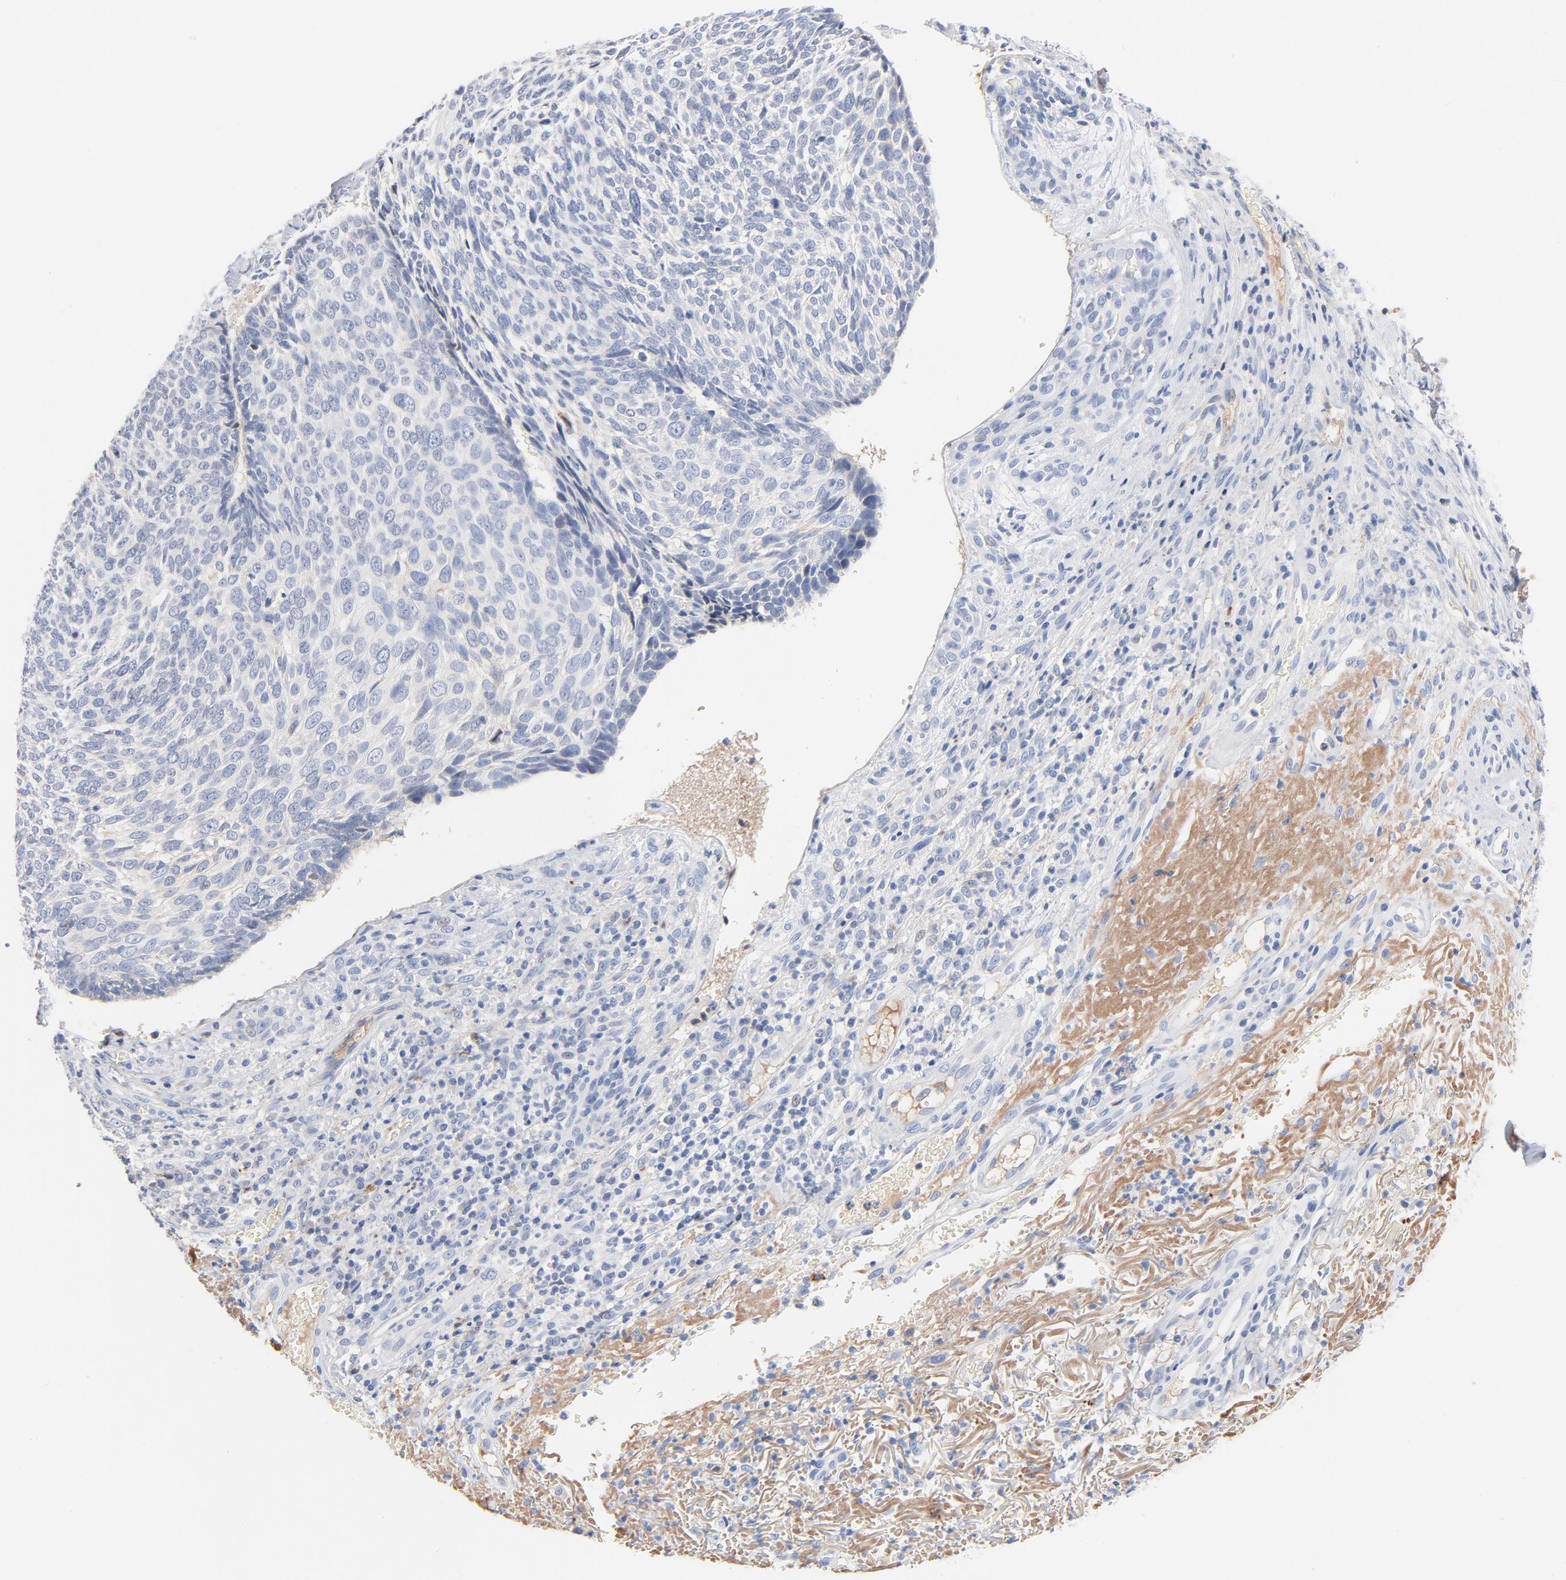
{"staining": {"intensity": "negative", "quantity": "none", "location": "none"}, "tissue": "skin cancer", "cell_type": "Tumor cells", "image_type": "cancer", "snomed": [{"axis": "morphology", "description": "Basal cell carcinoma"}, {"axis": "topography", "description": "Skin"}], "caption": "Immunohistochemical staining of skin basal cell carcinoma reveals no significant staining in tumor cells.", "gene": "SERPINA4", "patient": {"sex": "male", "age": 72}}